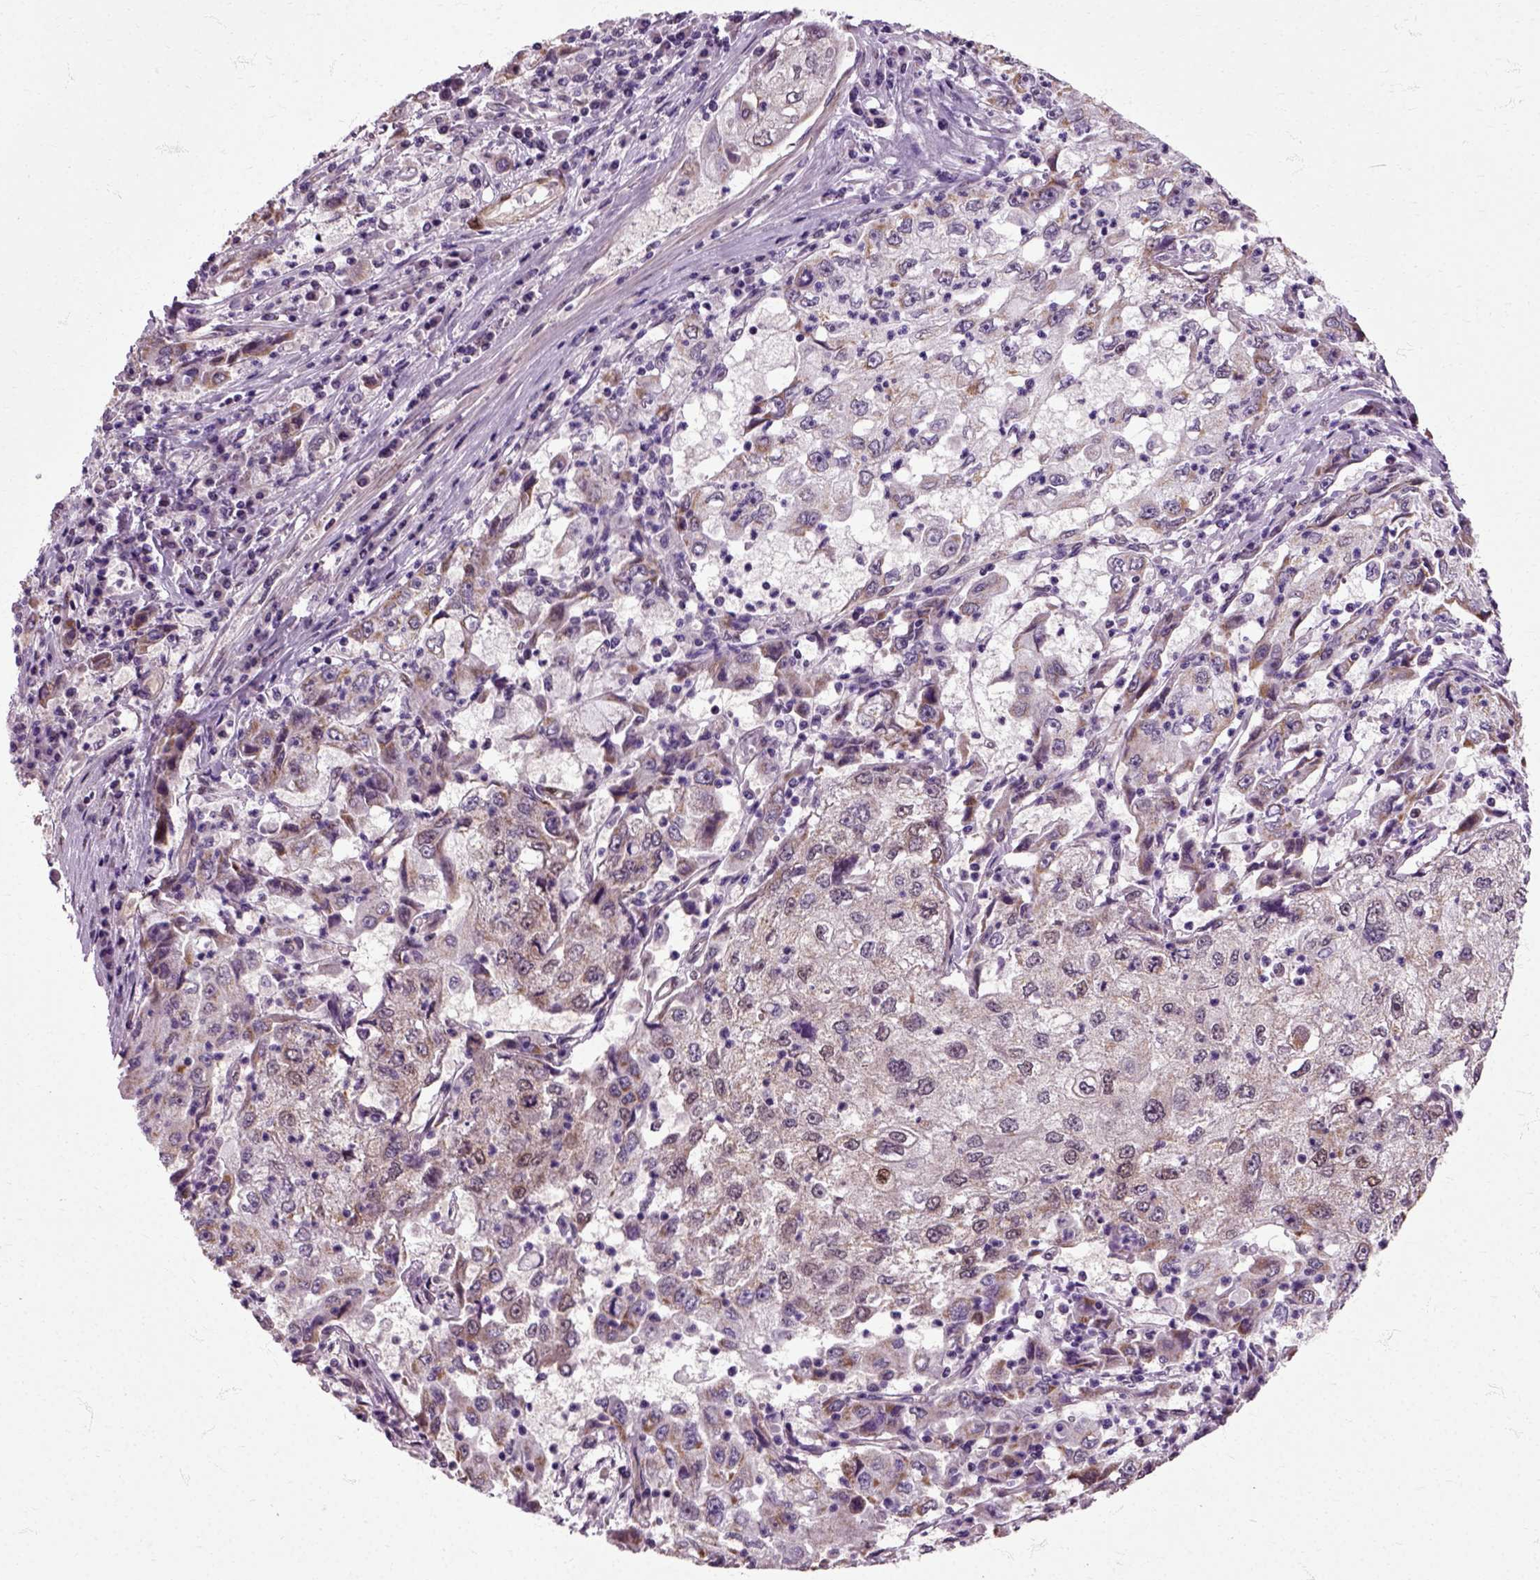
{"staining": {"intensity": "moderate", "quantity": "<25%", "location": "cytoplasmic/membranous"}, "tissue": "cervical cancer", "cell_type": "Tumor cells", "image_type": "cancer", "snomed": [{"axis": "morphology", "description": "Squamous cell carcinoma, NOS"}, {"axis": "topography", "description": "Cervix"}], "caption": "Immunohistochemistry image of human squamous cell carcinoma (cervical) stained for a protein (brown), which exhibits low levels of moderate cytoplasmic/membranous staining in about <25% of tumor cells.", "gene": "HSPA2", "patient": {"sex": "female", "age": 36}}